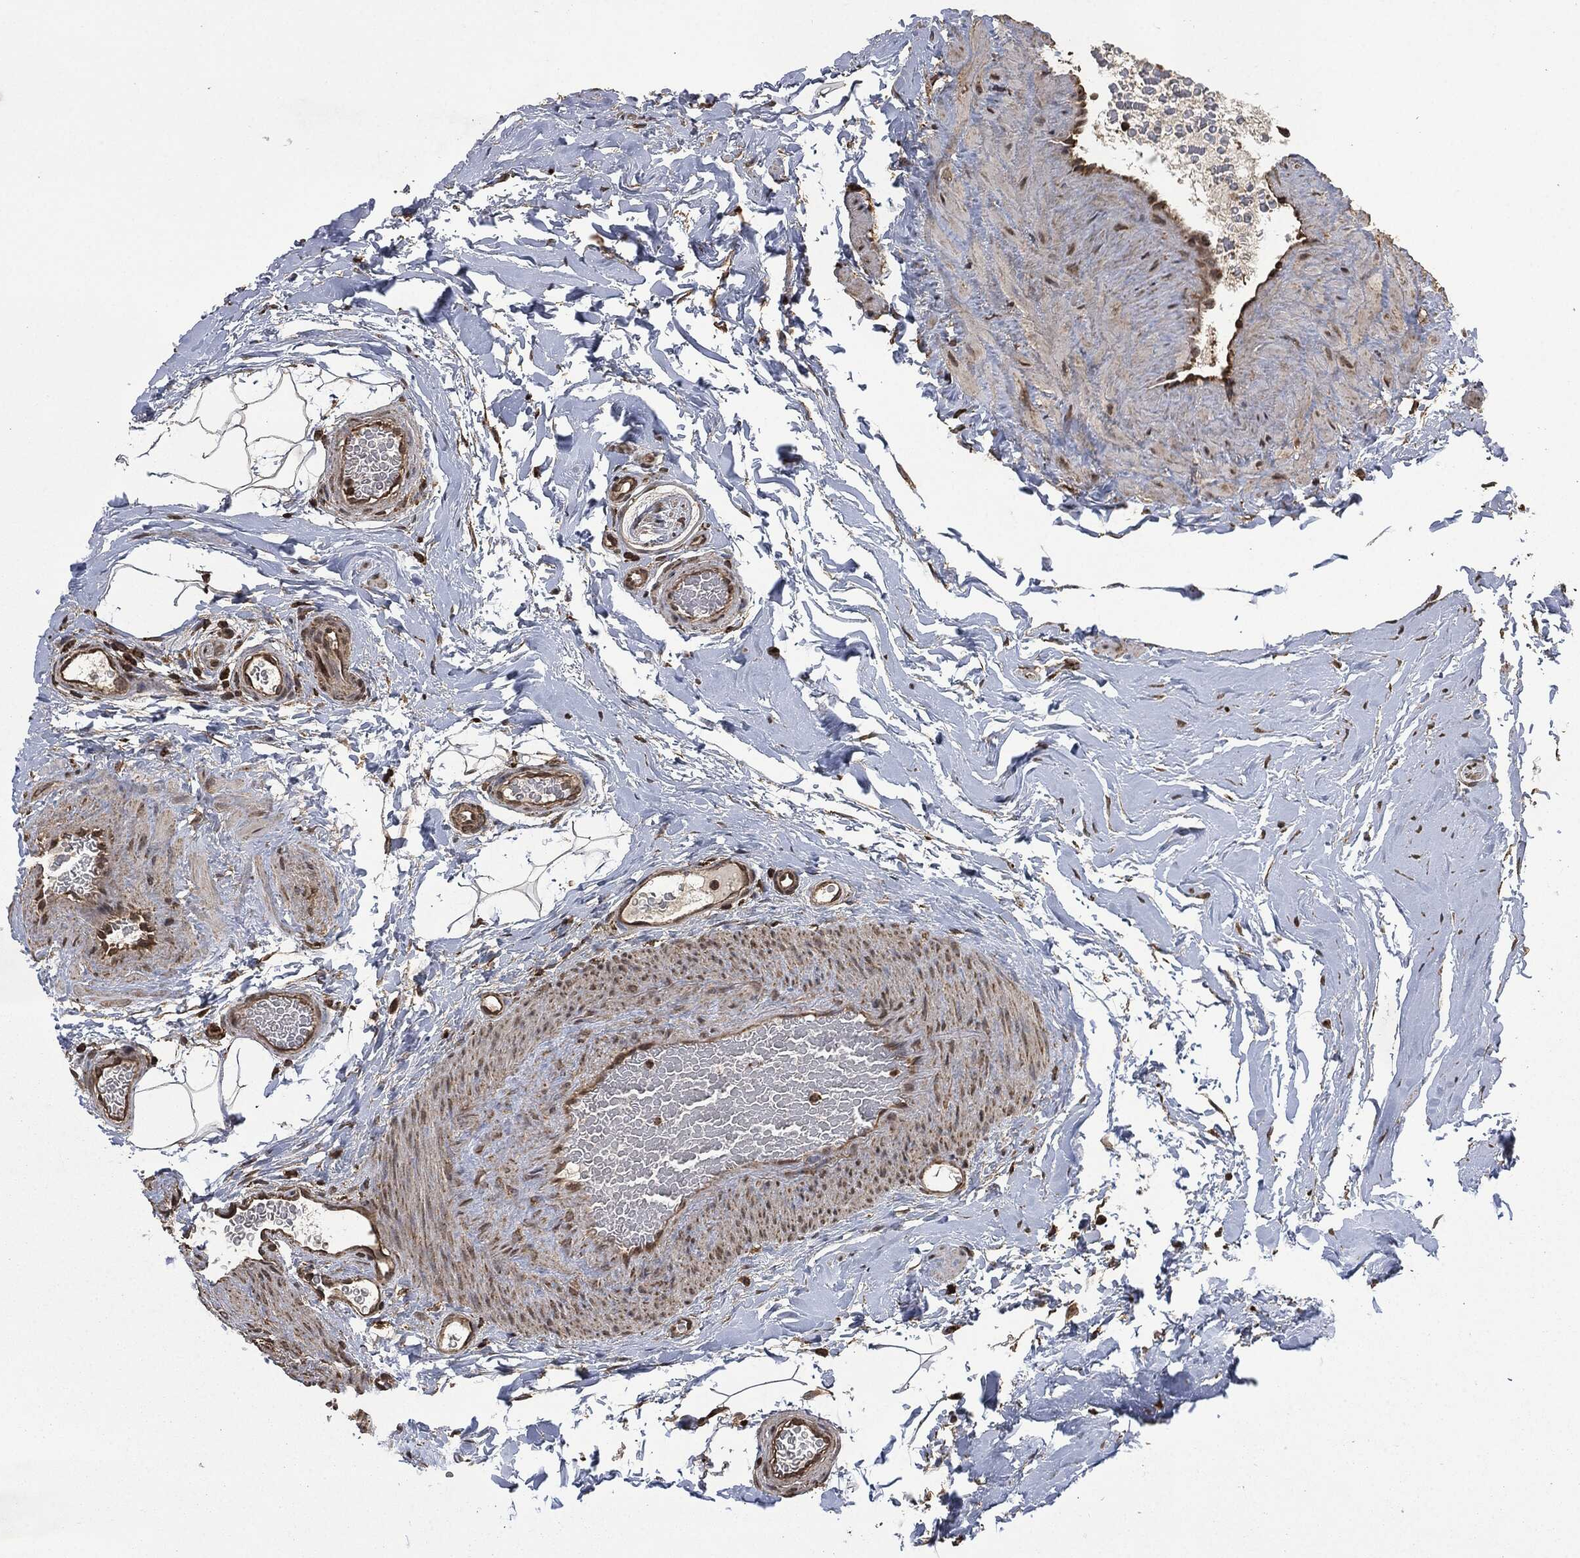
{"staining": {"intensity": "strong", "quantity": ">75%", "location": "cytoplasmic/membranous"}, "tissue": "adipose tissue", "cell_type": "Adipocytes", "image_type": "normal", "snomed": [{"axis": "morphology", "description": "Normal tissue, NOS"}, {"axis": "topography", "description": "Soft tissue"}, {"axis": "topography", "description": "Vascular tissue"}], "caption": "Adipocytes demonstrate high levels of strong cytoplasmic/membranous positivity in approximately >75% of cells in unremarkable human adipose tissue.", "gene": "LIG3", "patient": {"sex": "male", "age": 41}}